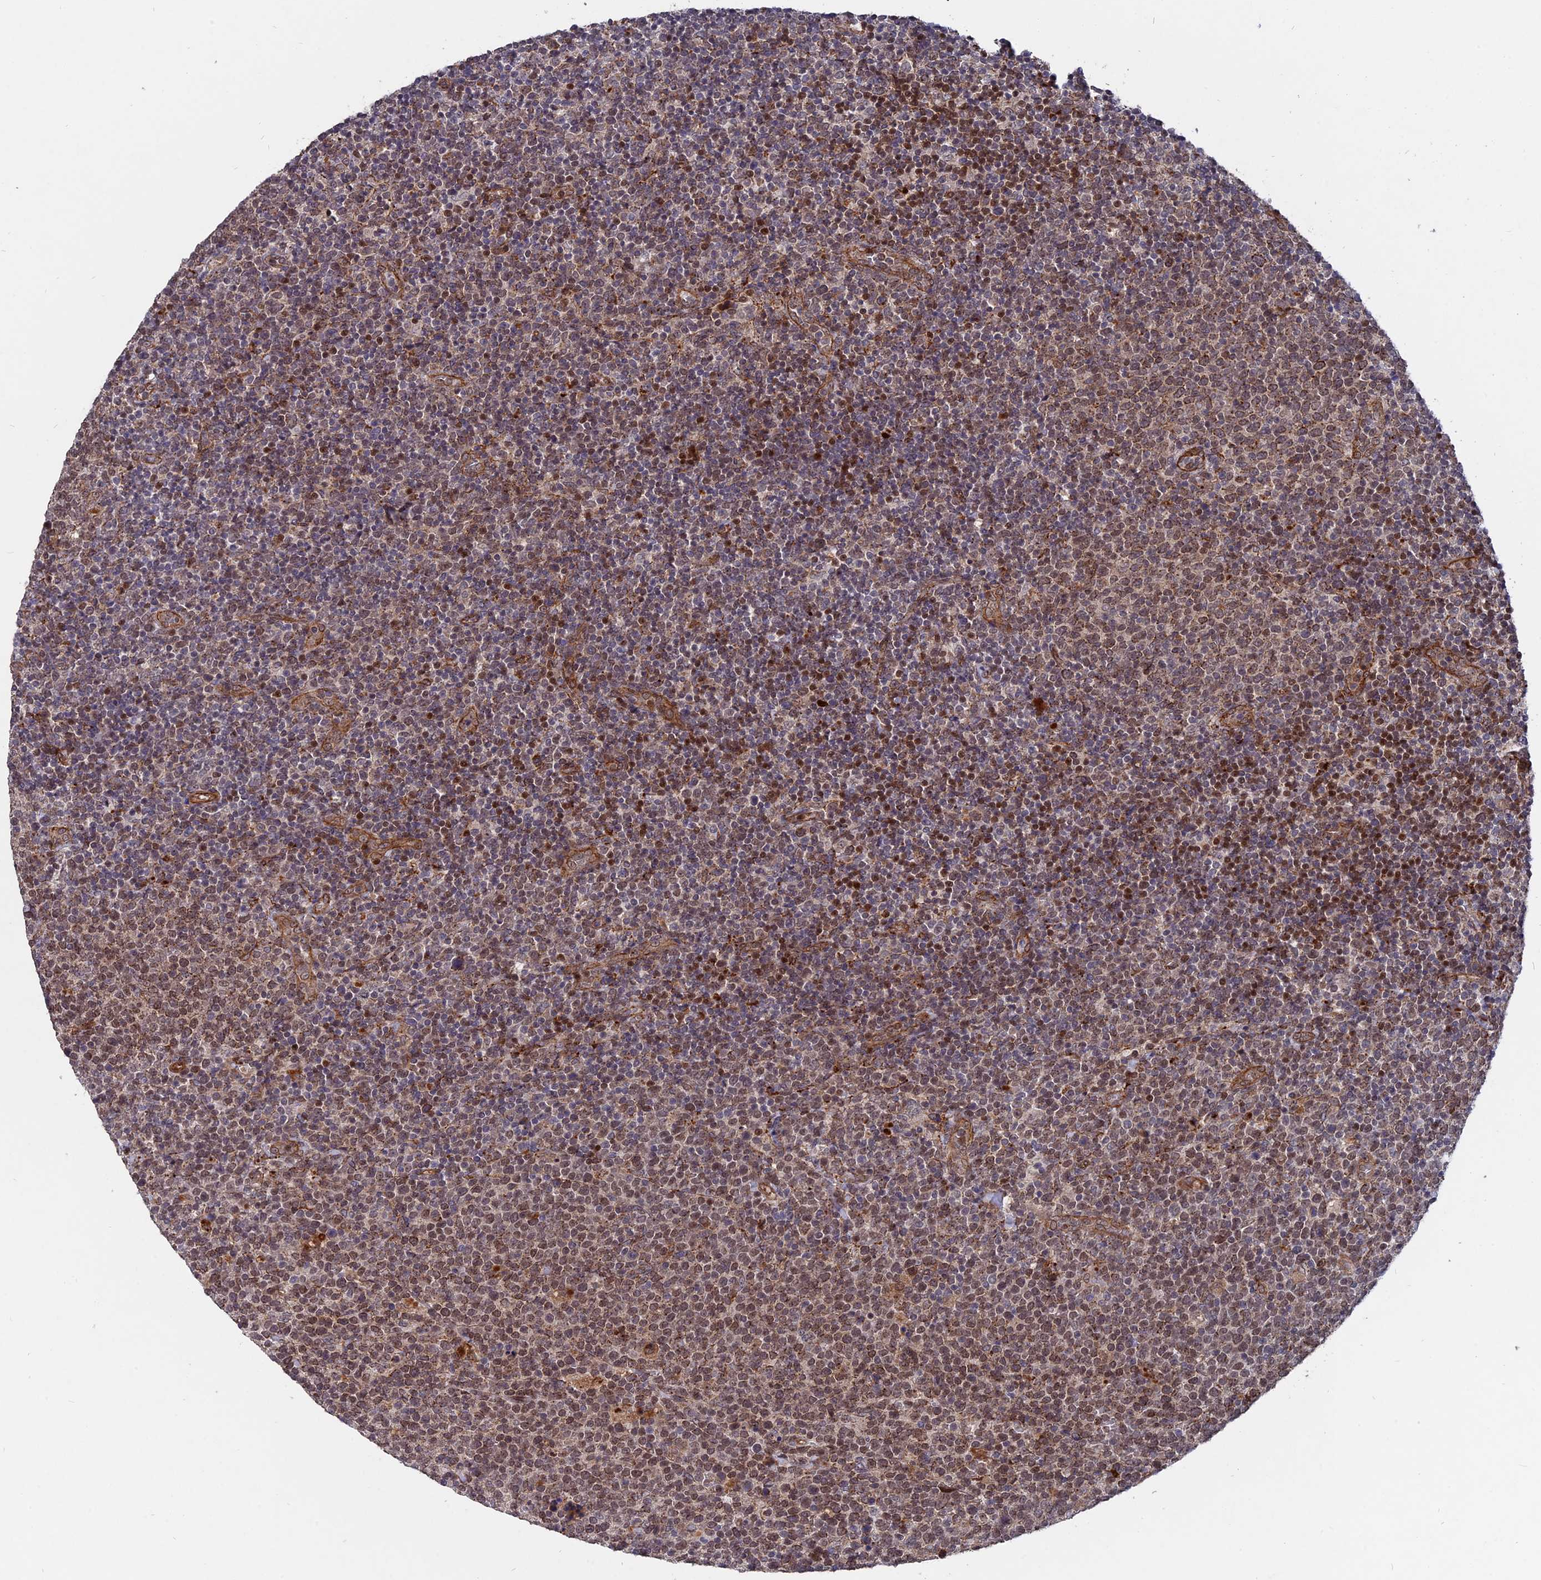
{"staining": {"intensity": "weak", "quantity": "25%-75%", "location": "nuclear"}, "tissue": "lymphoma", "cell_type": "Tumor cells", "image_type": "cancer", "snomed": [{"axis": "morphology", "description": "Malignant lymphoma, non-Hodgkin's type, High grade"}, {"axis": "topography", "description": "Lymph node"}], "caption": "Lymphoma was stained to show a protein in brown. There is low levels of weak nuclear staining in about 25%-75% of tumor cells.", "gene": "NOSIP", "patient": {"sex": "male", "age": 61}}